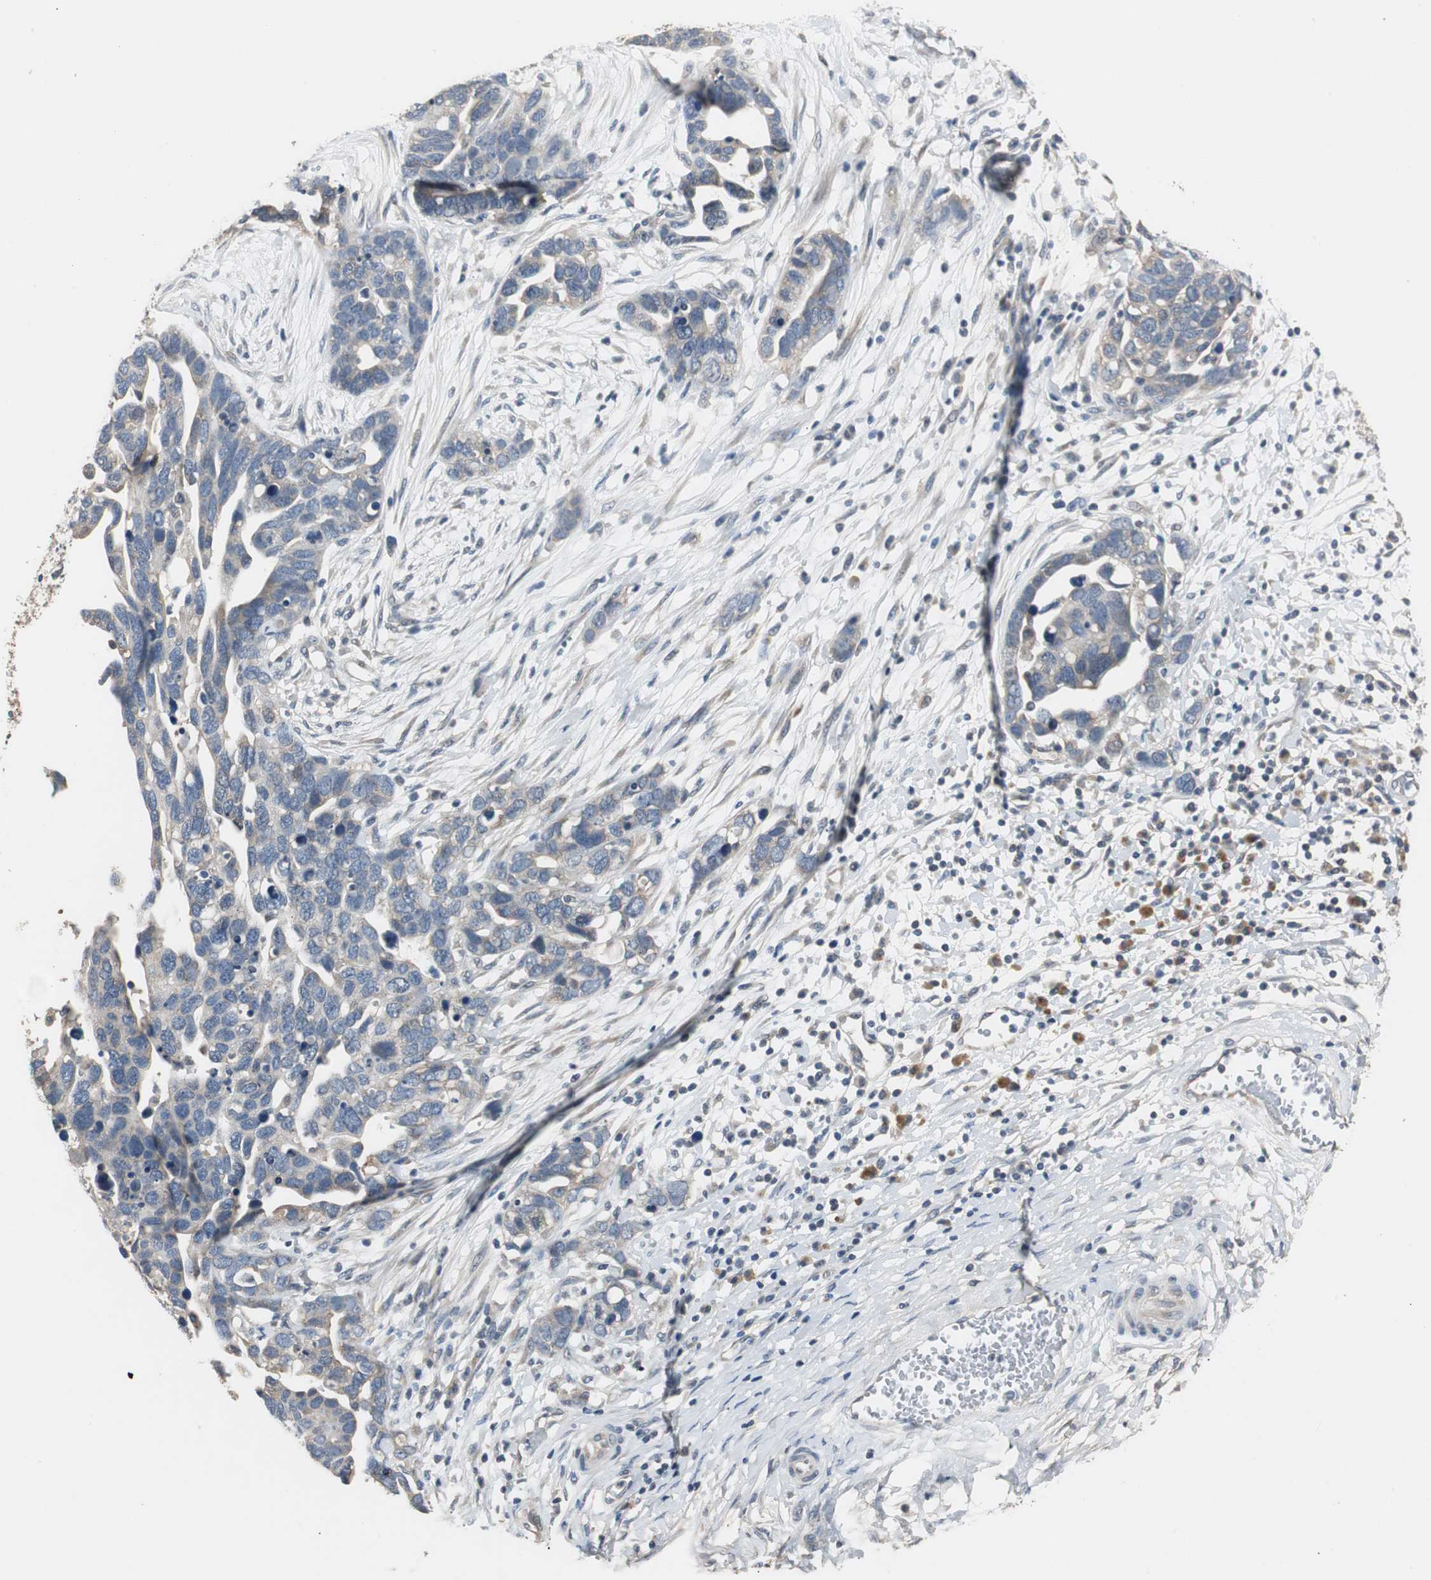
{"staining": {"intensity": "weak", "quantity": "<25%", "location": "cytoplasmic/membranous"}, "tissue": "ovarian cancer", "cell_type": "Tumor cells", "image_type": "cancer", "snomed": [{"axis": "morphology", "description": "Cystadenocarcinoma, serous, NOS"}, {"axis": "topography", "description": "Ovary"}], "caption": "Protein analysis of ovarian cancer (serous cystadenocarcinoma) demonstrates no significant positivity in tumor cells.", "gene": "PTPRN2", "patient": {"sex": "female", "age": 54}}